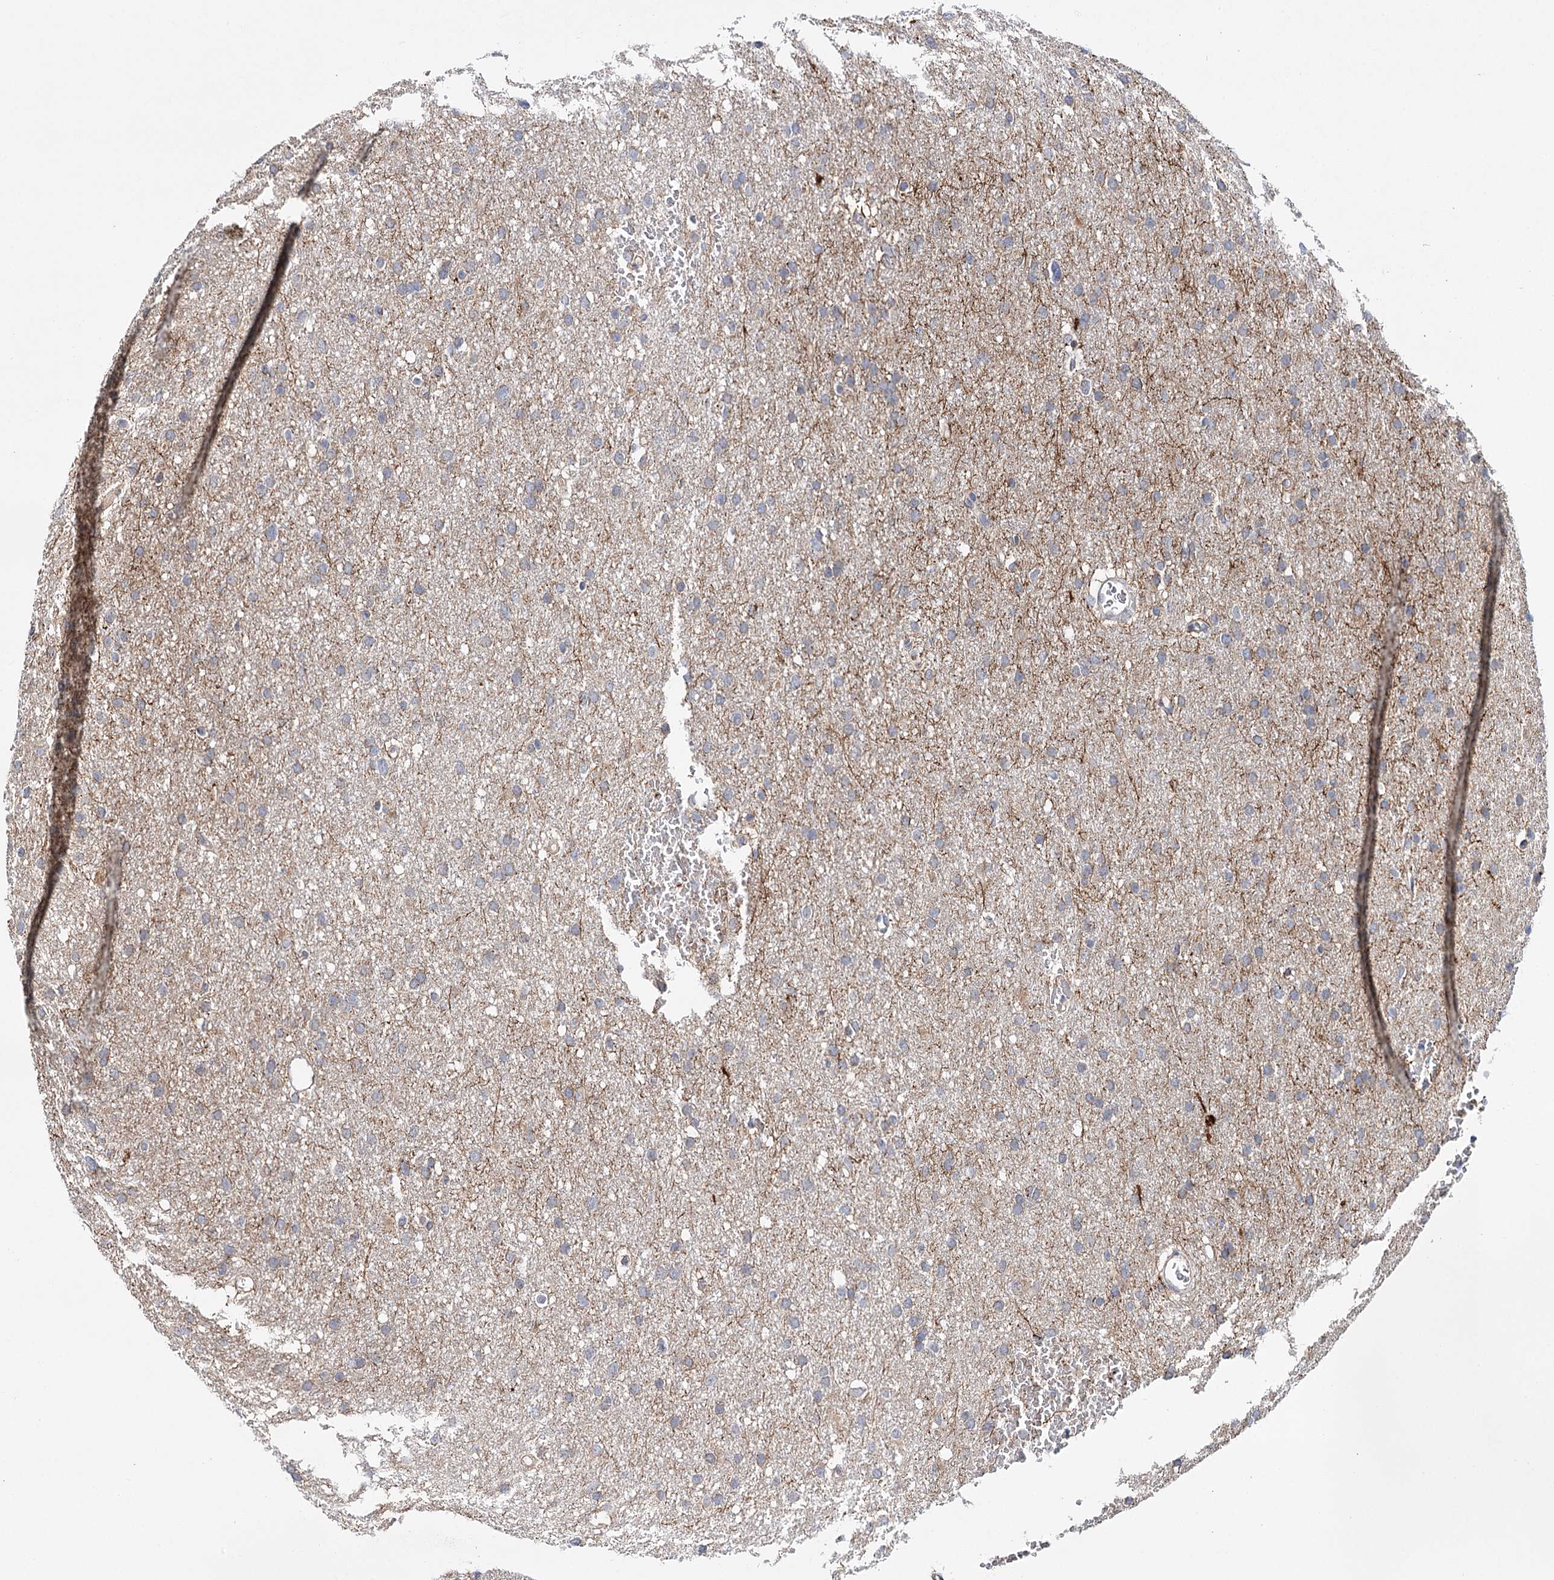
{"staining": {"intensity": "negative", "quantity": "none", "location": "none"}, "tissue": "glioma", "cell_type": "Tumor cells", "image_type": "cancer", "snomed": [{"axis": "morphology", "description": "Glioma, malignant, High grade"}, {"axis": "topography", "description": "Cerebral cortex"}], "caption": "DAB (3,3'-diaminobenzidine) immunohistochemical staining of human glioma shows no significant expression in tumor cells.", "gene": "CFAP46", "patient": {"sex": "female", "age": 36}}